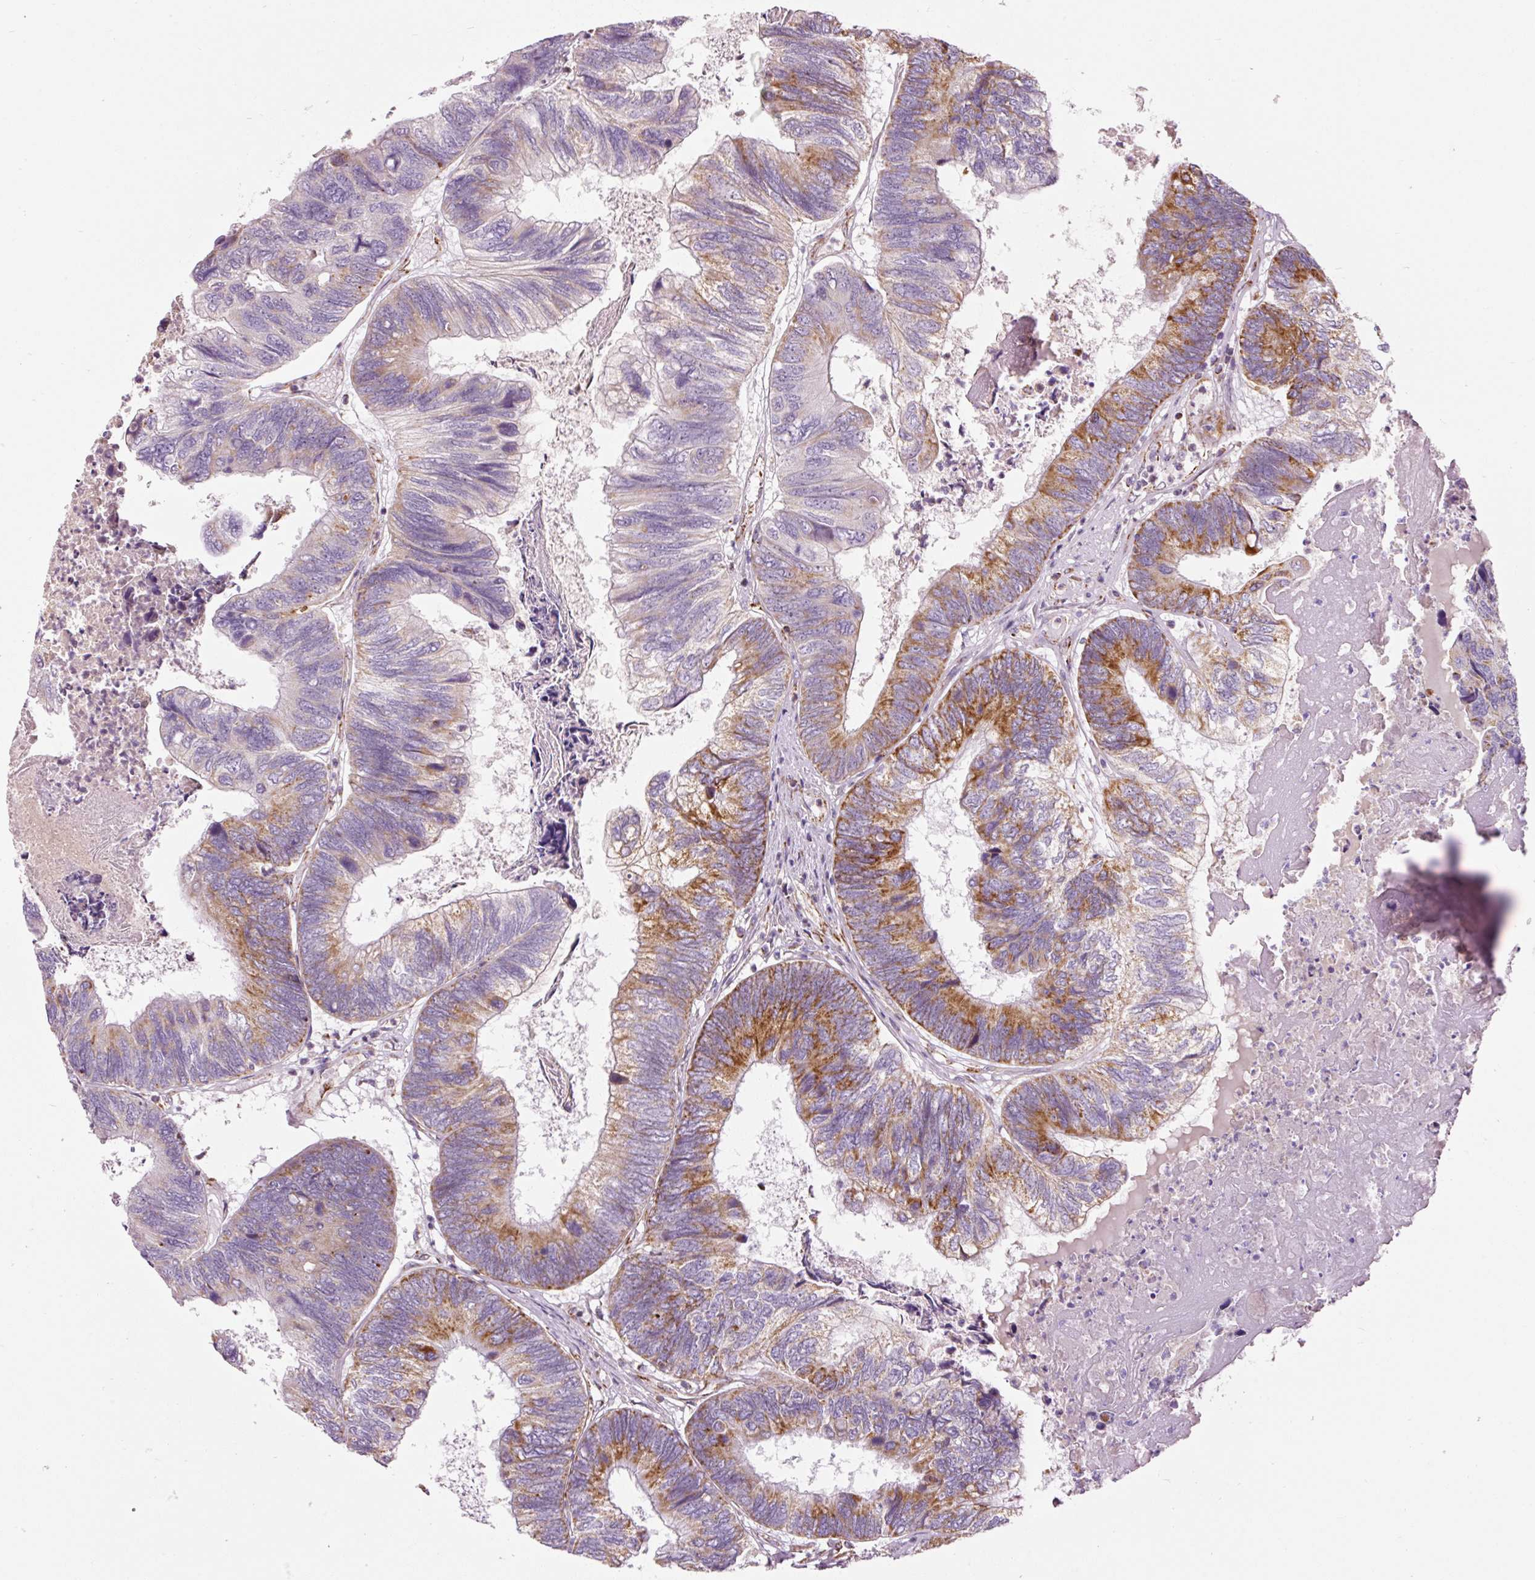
{"staining": {"intensity": "moderate", "quantity": "25%-75%", "location": "cytoplasmic/membranous"}, "tissue": "colorectal cancer", "cell_type": "Tumor cells", "image_type": "cancer", "snomed": [{"axis": "morphology", "description": "Adenocarcinoma, NOS"}, {"axis": "topography", "description": "Colon"}], "caption": "Colorectal cancer stained with a brown dye displays moderate cytoplasmic/membranous positive positivity in approximately 25%-75% of tumor cells.", "gene": "NDUFB4", "patient": {"sex": "female", "age": 67}}